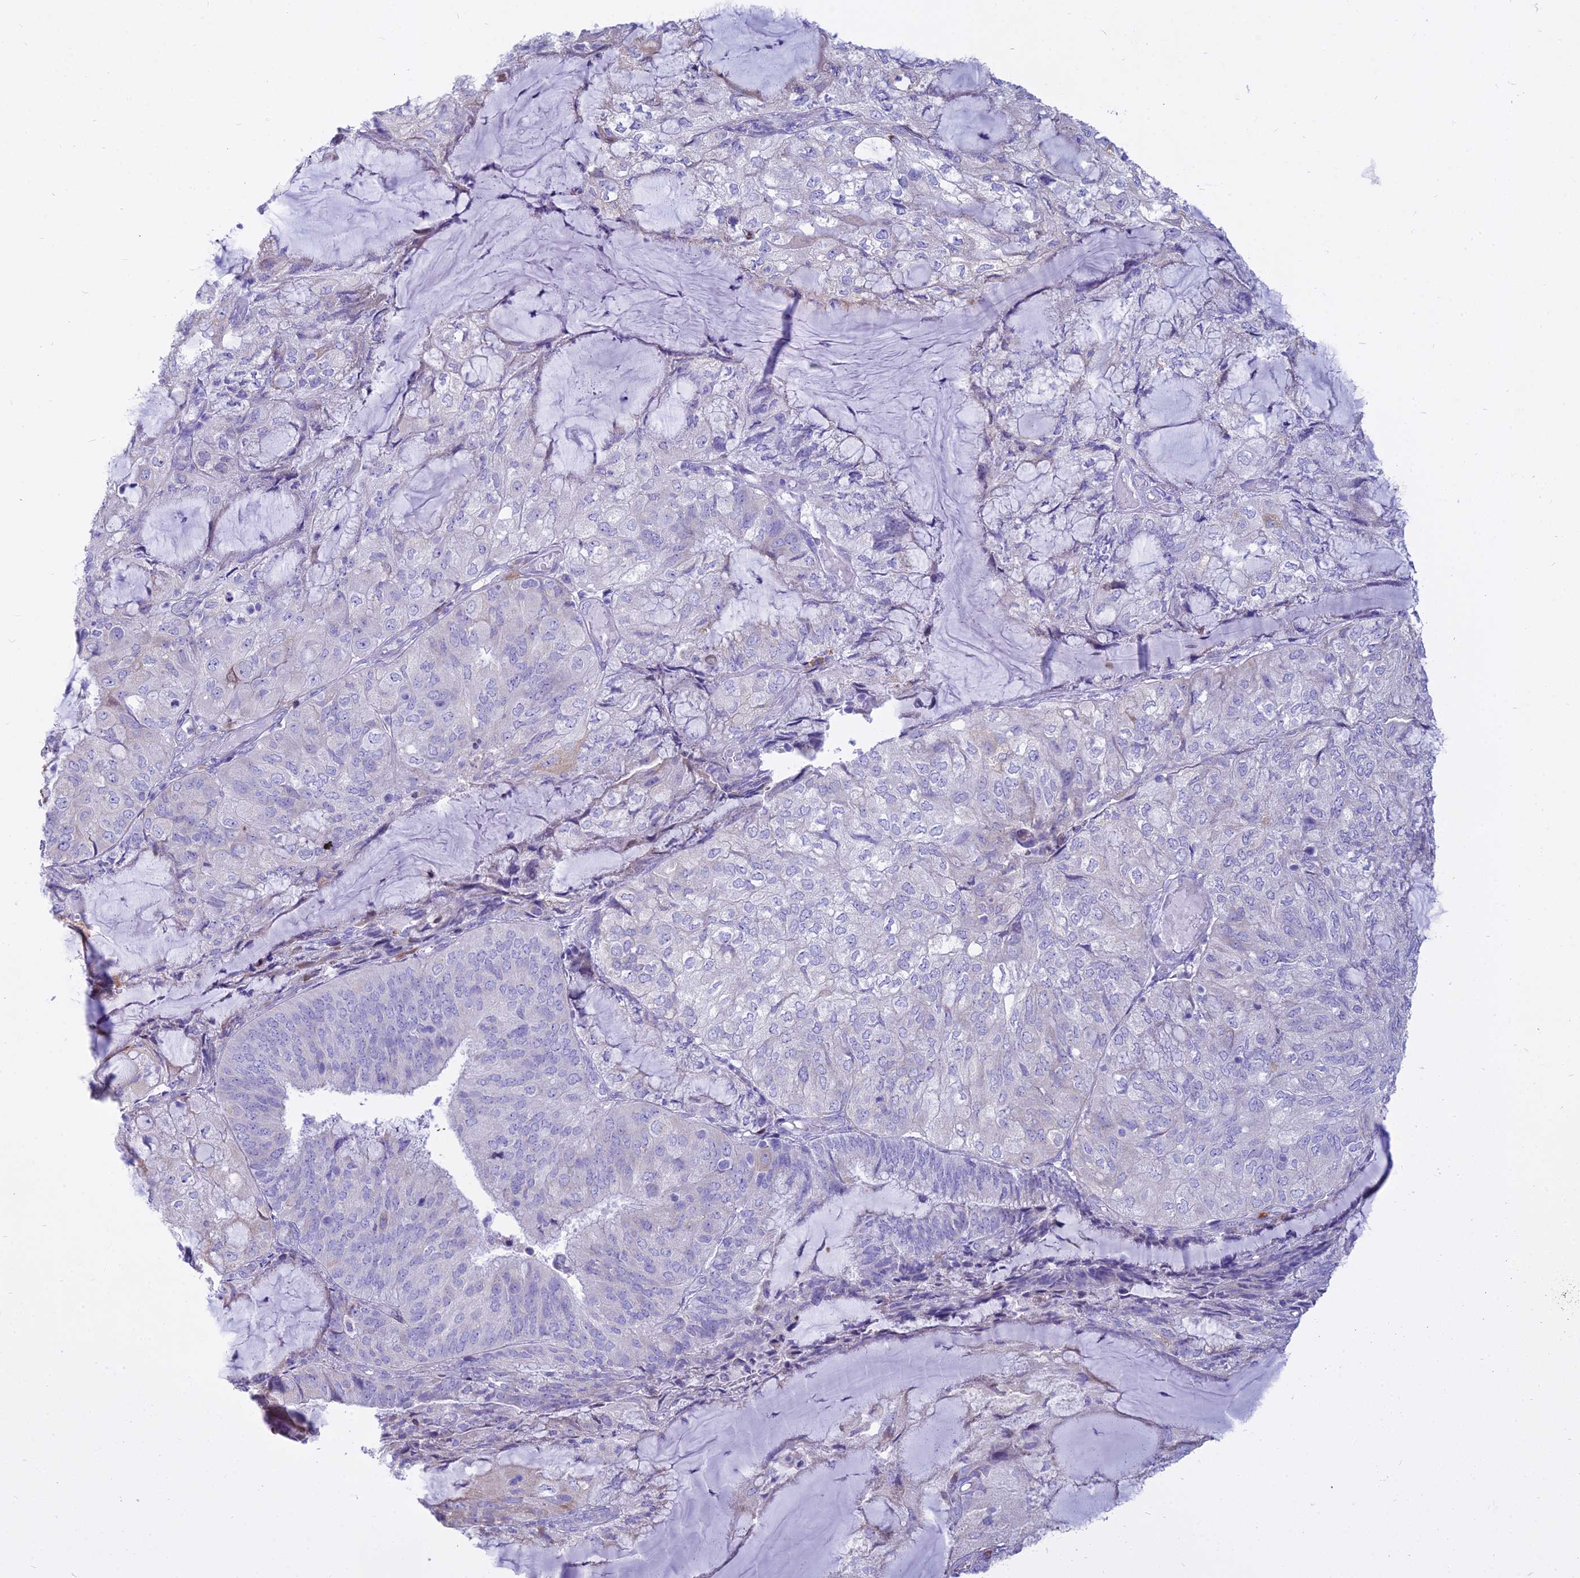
{"staining": {"intensity": "negative", "quantity": "none", "location": "none"}, "tissue": "endometrial cancer", "cell_type": "Tumor cells", "image_type": "cancer", "snomed": [{"axis": "morphology", "description": "Adenocarcinoma, NOS"}, {"axis": "topography", "description": "Endometrium"}], "caption": "Adenocarcinoma (endometrial) stained for a protein using IHC reveals no expression tumor cells.", "gene": "CD5", "patient": {"sex": "female", "age": 81}}